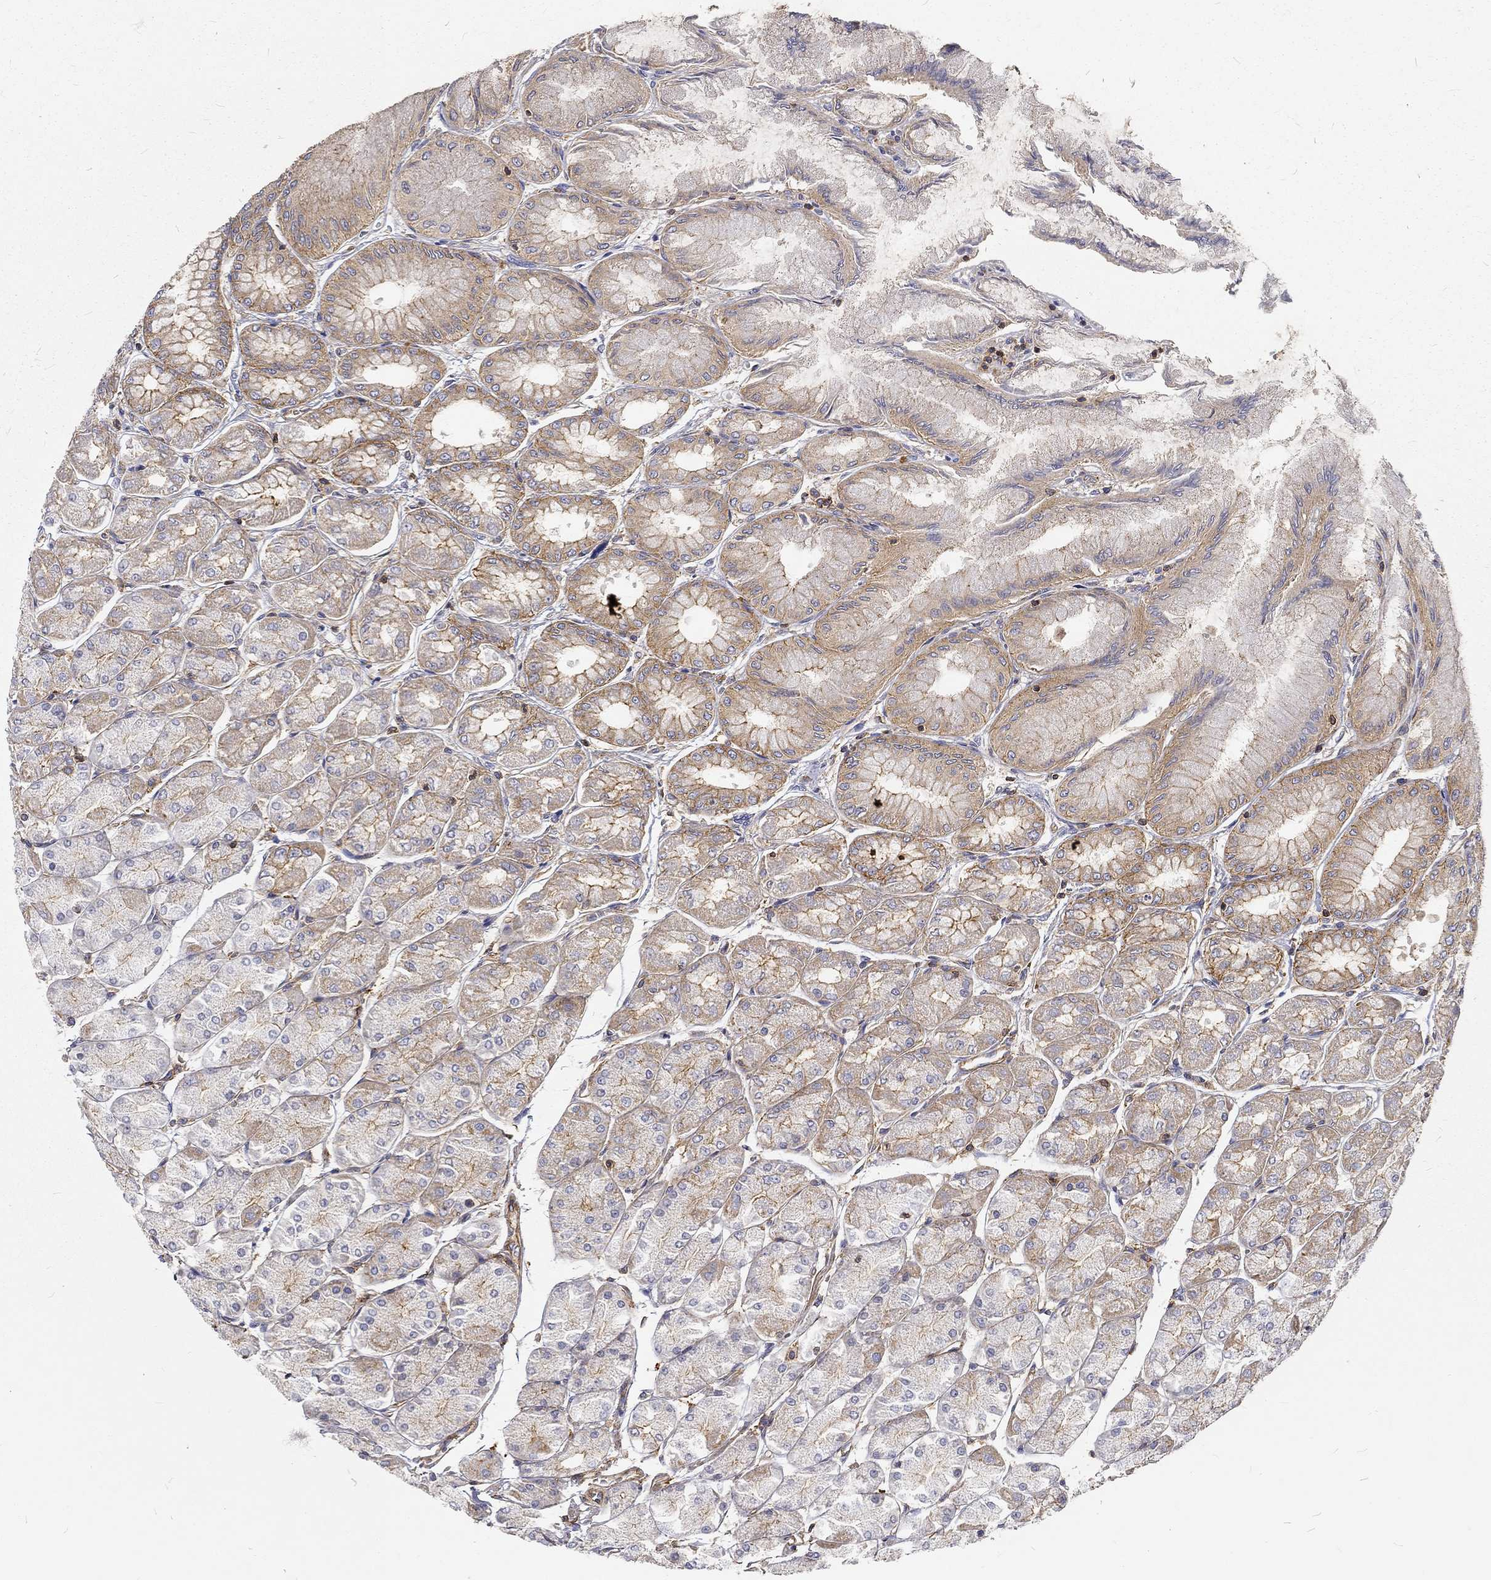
{"staining": {"intensity": "moderate", "quantity": "25%-75%", "location": "cytoplasmic/membranous"}, "tissue": "stomach", "cell_type": "Glandular cells", "image_type": "normal", "snomed": [{"axis": "morphology", "description": "Normal tissue, NOS"}, {"axis": "topography", "description": "Stomach, upper"}], "caption": "Stomach stained with immunohistochemistry exhibits moderate cytoplasmic/membranous staining in approximately 25%-75% of glandular cells. (Brightfield microscopy of DAB IHC at high magnification).", "gene": "MTMR11", "patient": {"sex": "male", "age": 60}}